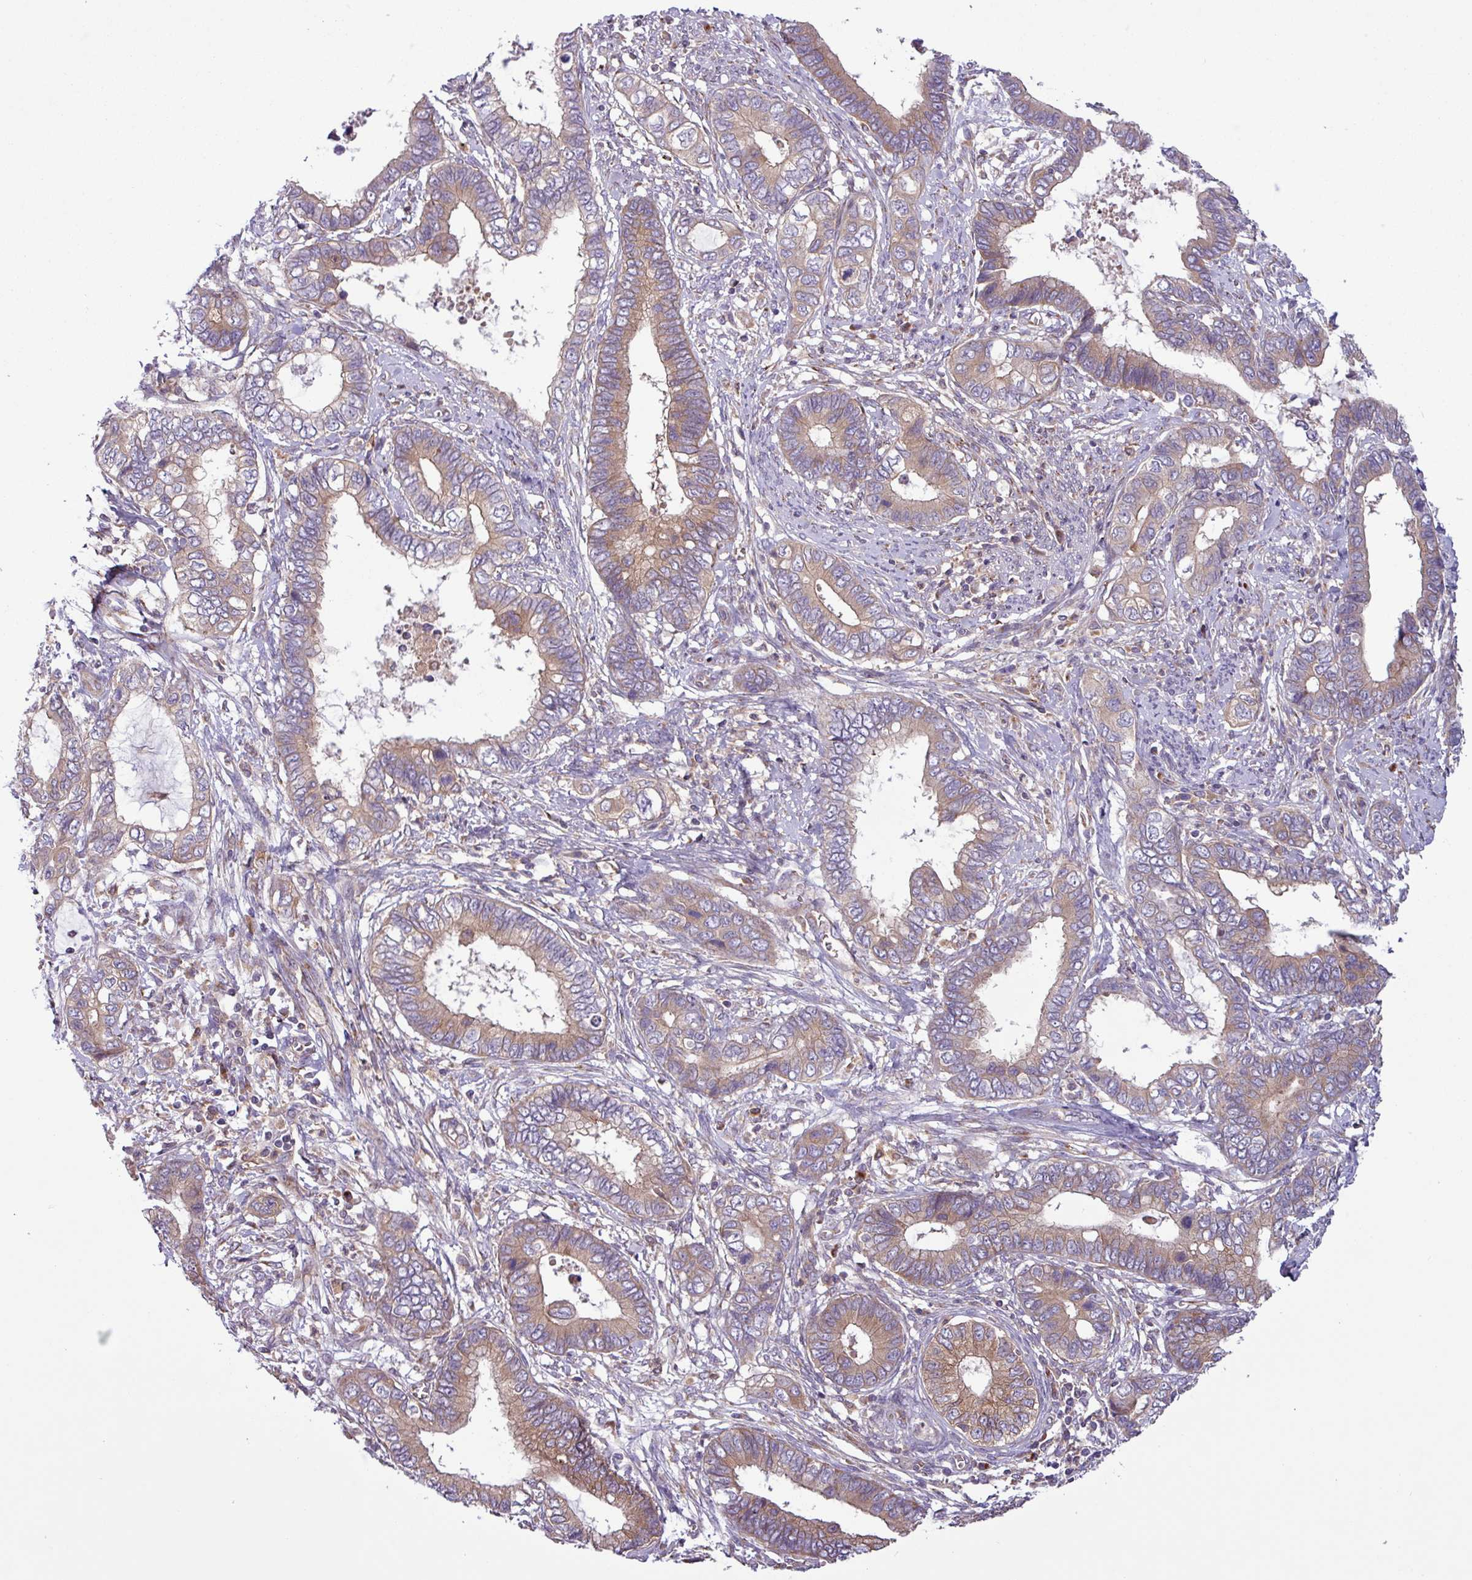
{"staining": {"intensity": "moderate", "quantity": ">75%", "location": "cytoplasmic/membranous"}, "tissue": "cervical cancer", "cell_type": "Tumor cells", "image_type": "cancer", "snomed": [{"axis": "morphology", "description": "Adenocarcinoma, NOS"}, {"axis": "topography", "description": "Cervix"}], "caption": "There is medium levels of moderate cytoplasmic/membranous expression in tumor cells of adenocarcinoma (cervical), as demonstrated by immunohistochemical staining (brown color).", "gene": "RAB19", "patient": {"sex": "female", "age": 44}}